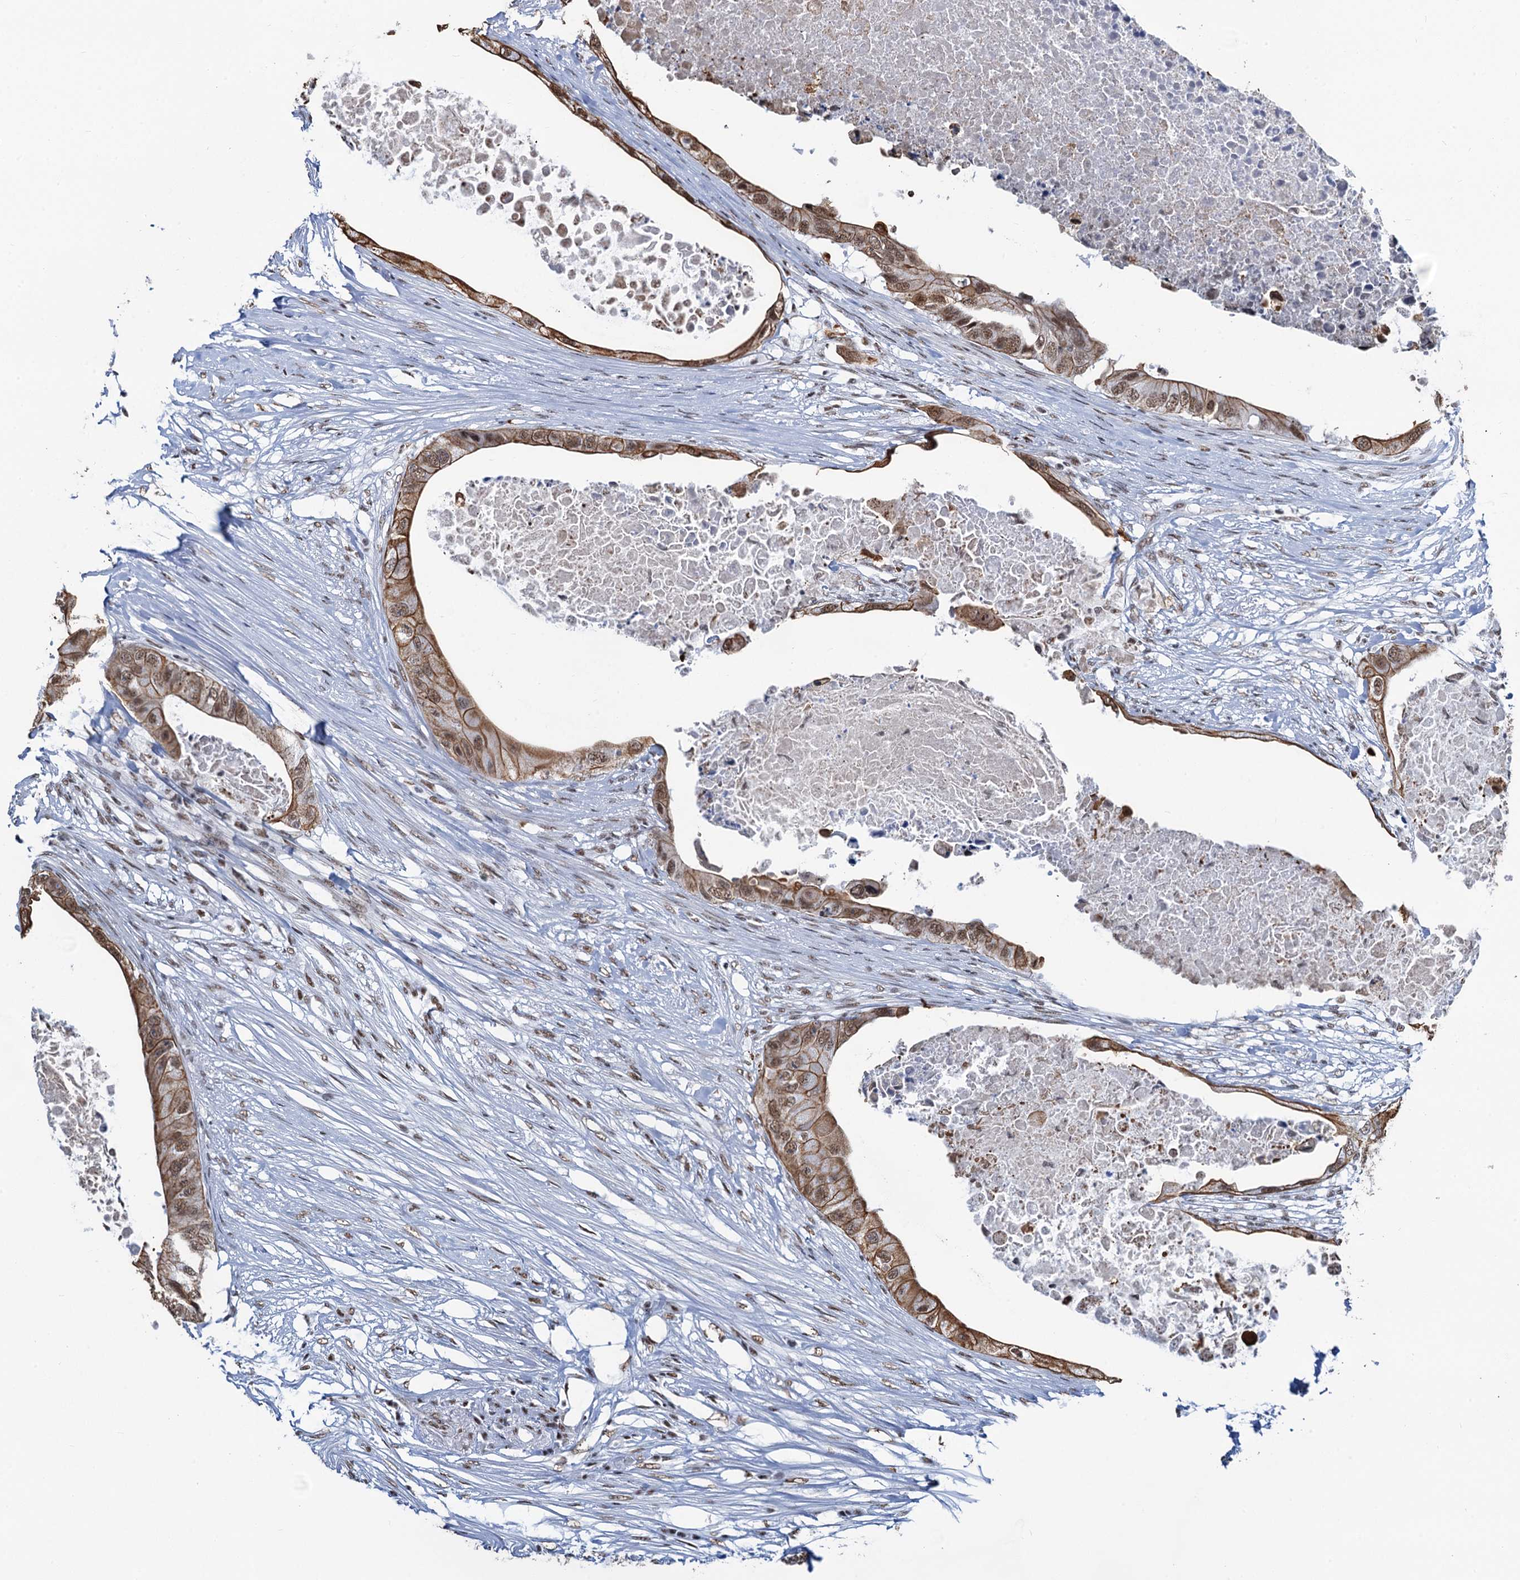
{"staining": {"intensity": "moderate", "quantity": ">75%", "location": "cytoplasmic/membranous,nuclear"}, "tissue": "colorectal cancer", "cell_type": "Tumor cells", "image_type": "cancer", "snomed": [{"axis": "morphology", "description": "Adenocarcinoma, NOS"}, {"axis": "topography", "description": "Colon"}], "caption": "DAB immunohistochemical staining of human colorectal cancer (adenocarcinoma) exhibits moderate cytoplasmic/membranous and nuclear protein staining in approximately >75% of tumor cells.", "gene": "ZNF609", "patient": {"sex": "male", "age": 71}}